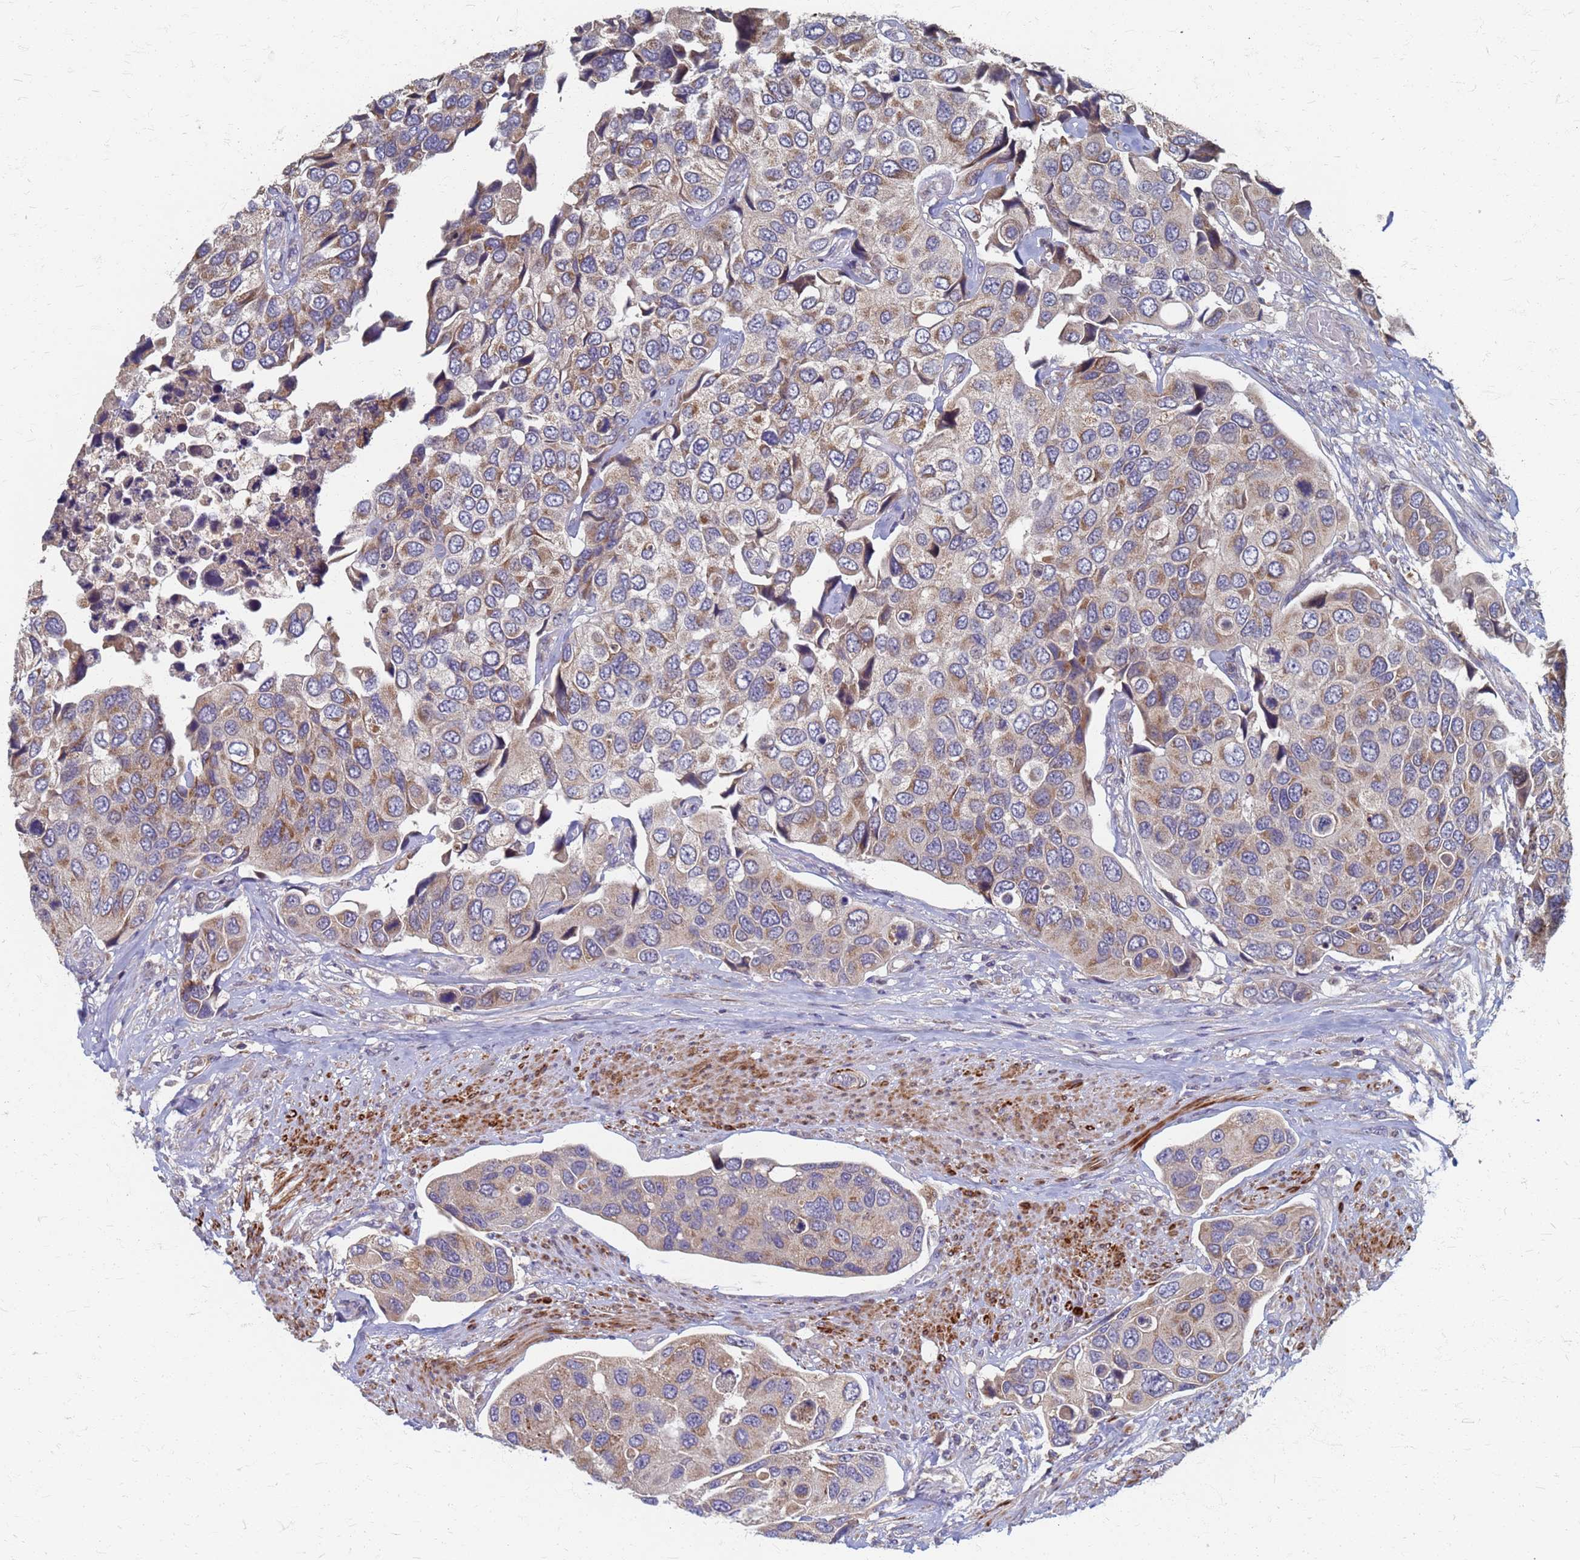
{"staining": {"intensity": "moderate", "quantity": ">75%", "location": "cytoplasmic/membranous"}, "tissue": "urothelial cancer", "cell_type": "Tumor cells", "image_type": "cancer", "snomed": [{"axis": "morphology", "description": "Urothelial carcinoma, High grade"}, {"axis": "topography", "description": "Urinary bladder"}], "caption": "Brown immunohistochemical staining in urothelial cancer exhibits moderate cytoplasmic/membranous expression in approximately >75% of tumor cells.", "gene": "ATPAF1", "patient": {"sex": "male", "age": 74}}